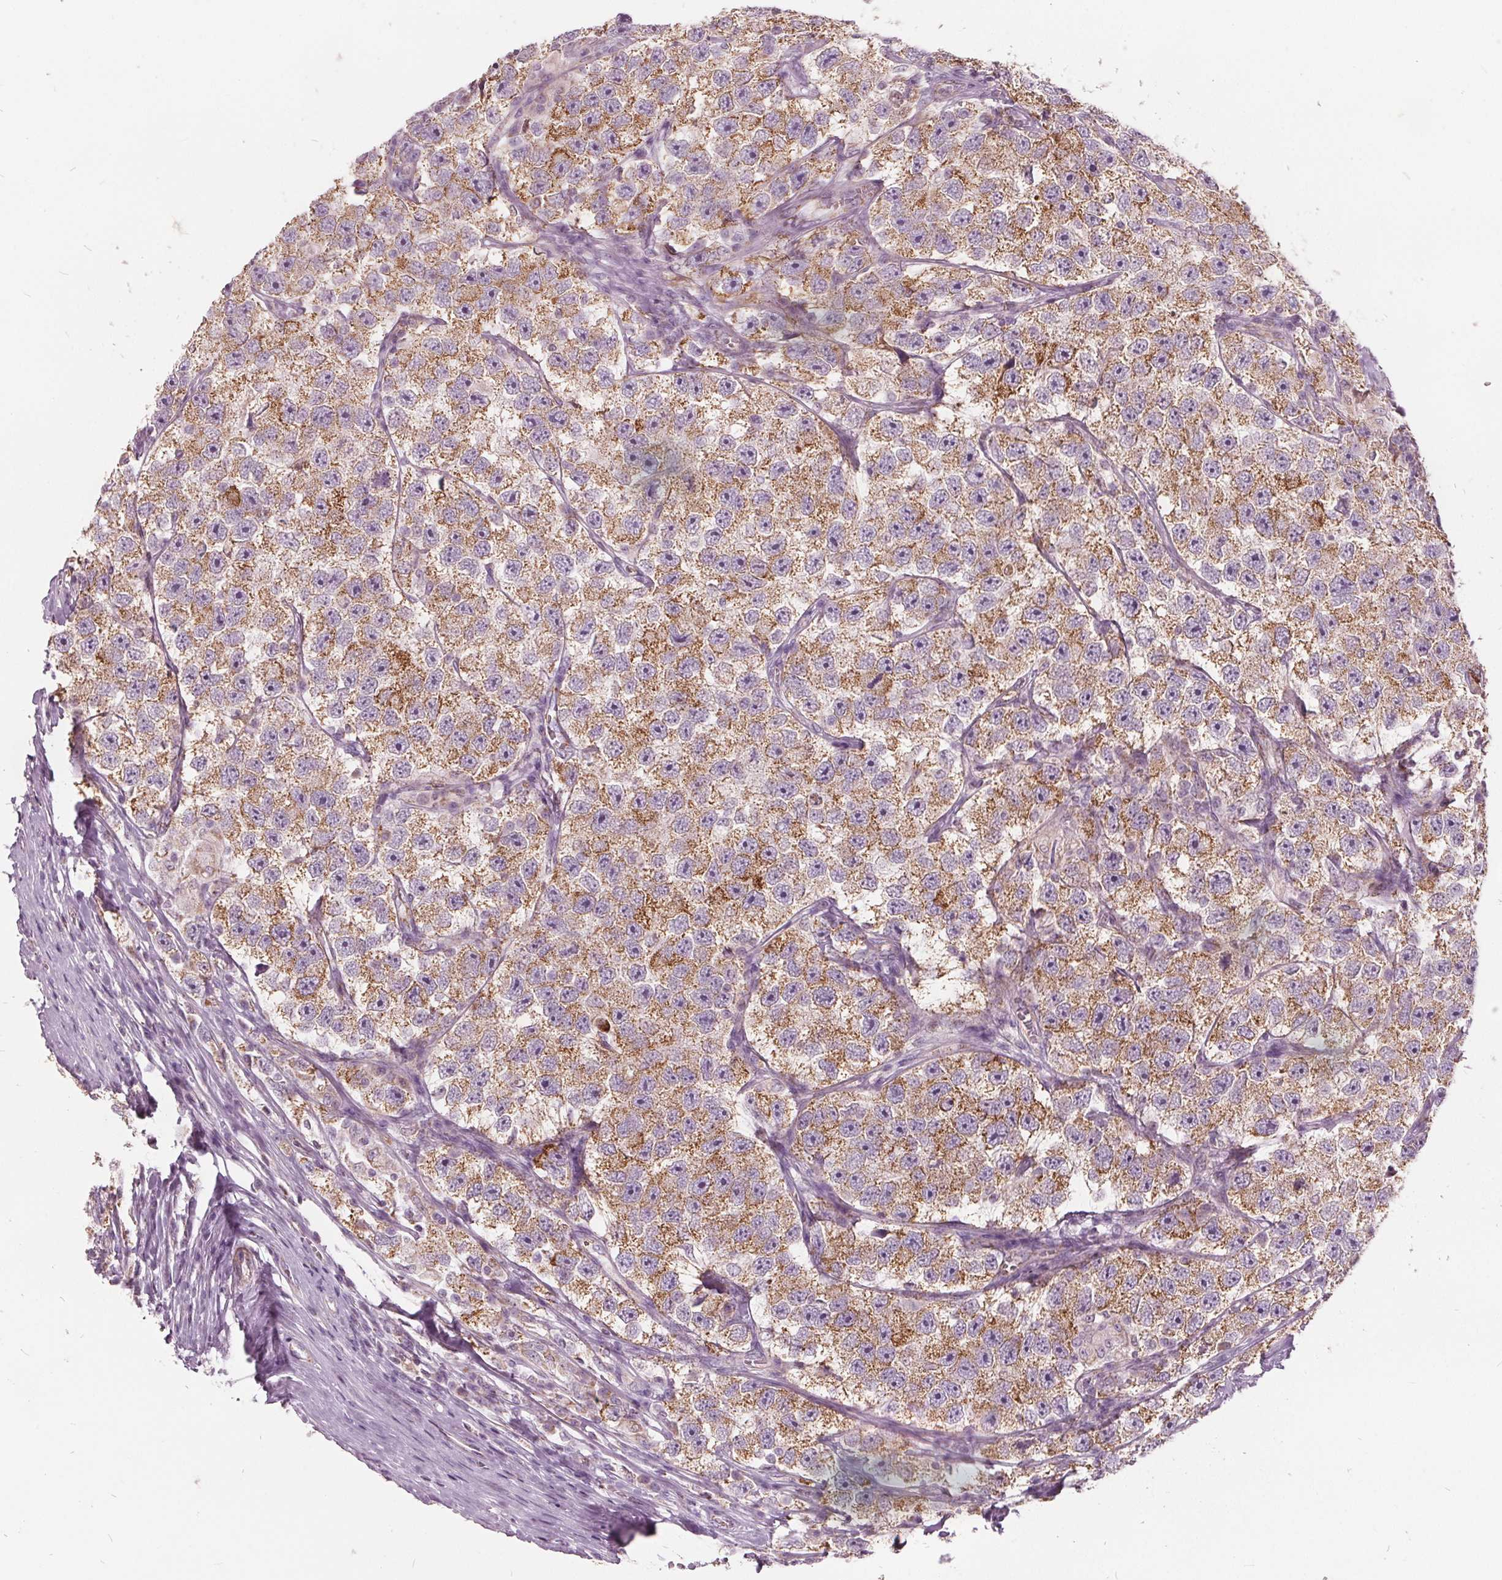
{"staining": {"intensity": "moderate", "quantity": ">75%", "location": "cytoplasmic/membranous"}, "tissue": "testis cancer", "cell_type": "Tumor cells", "image_type": "cancer", "snomed": [{"axis": "morphology", "description": "Seminoma, NOS"}, {"axis": "topography", "description": "Testis"}], "caption": "IHC (DAB) staining of testis cancer reveals moderate cytoplasmic/membranous protein expression in approximately >75% of tumor cells.", "gene": "ECI2", "patient": {"sex": "male", "age": 26}}